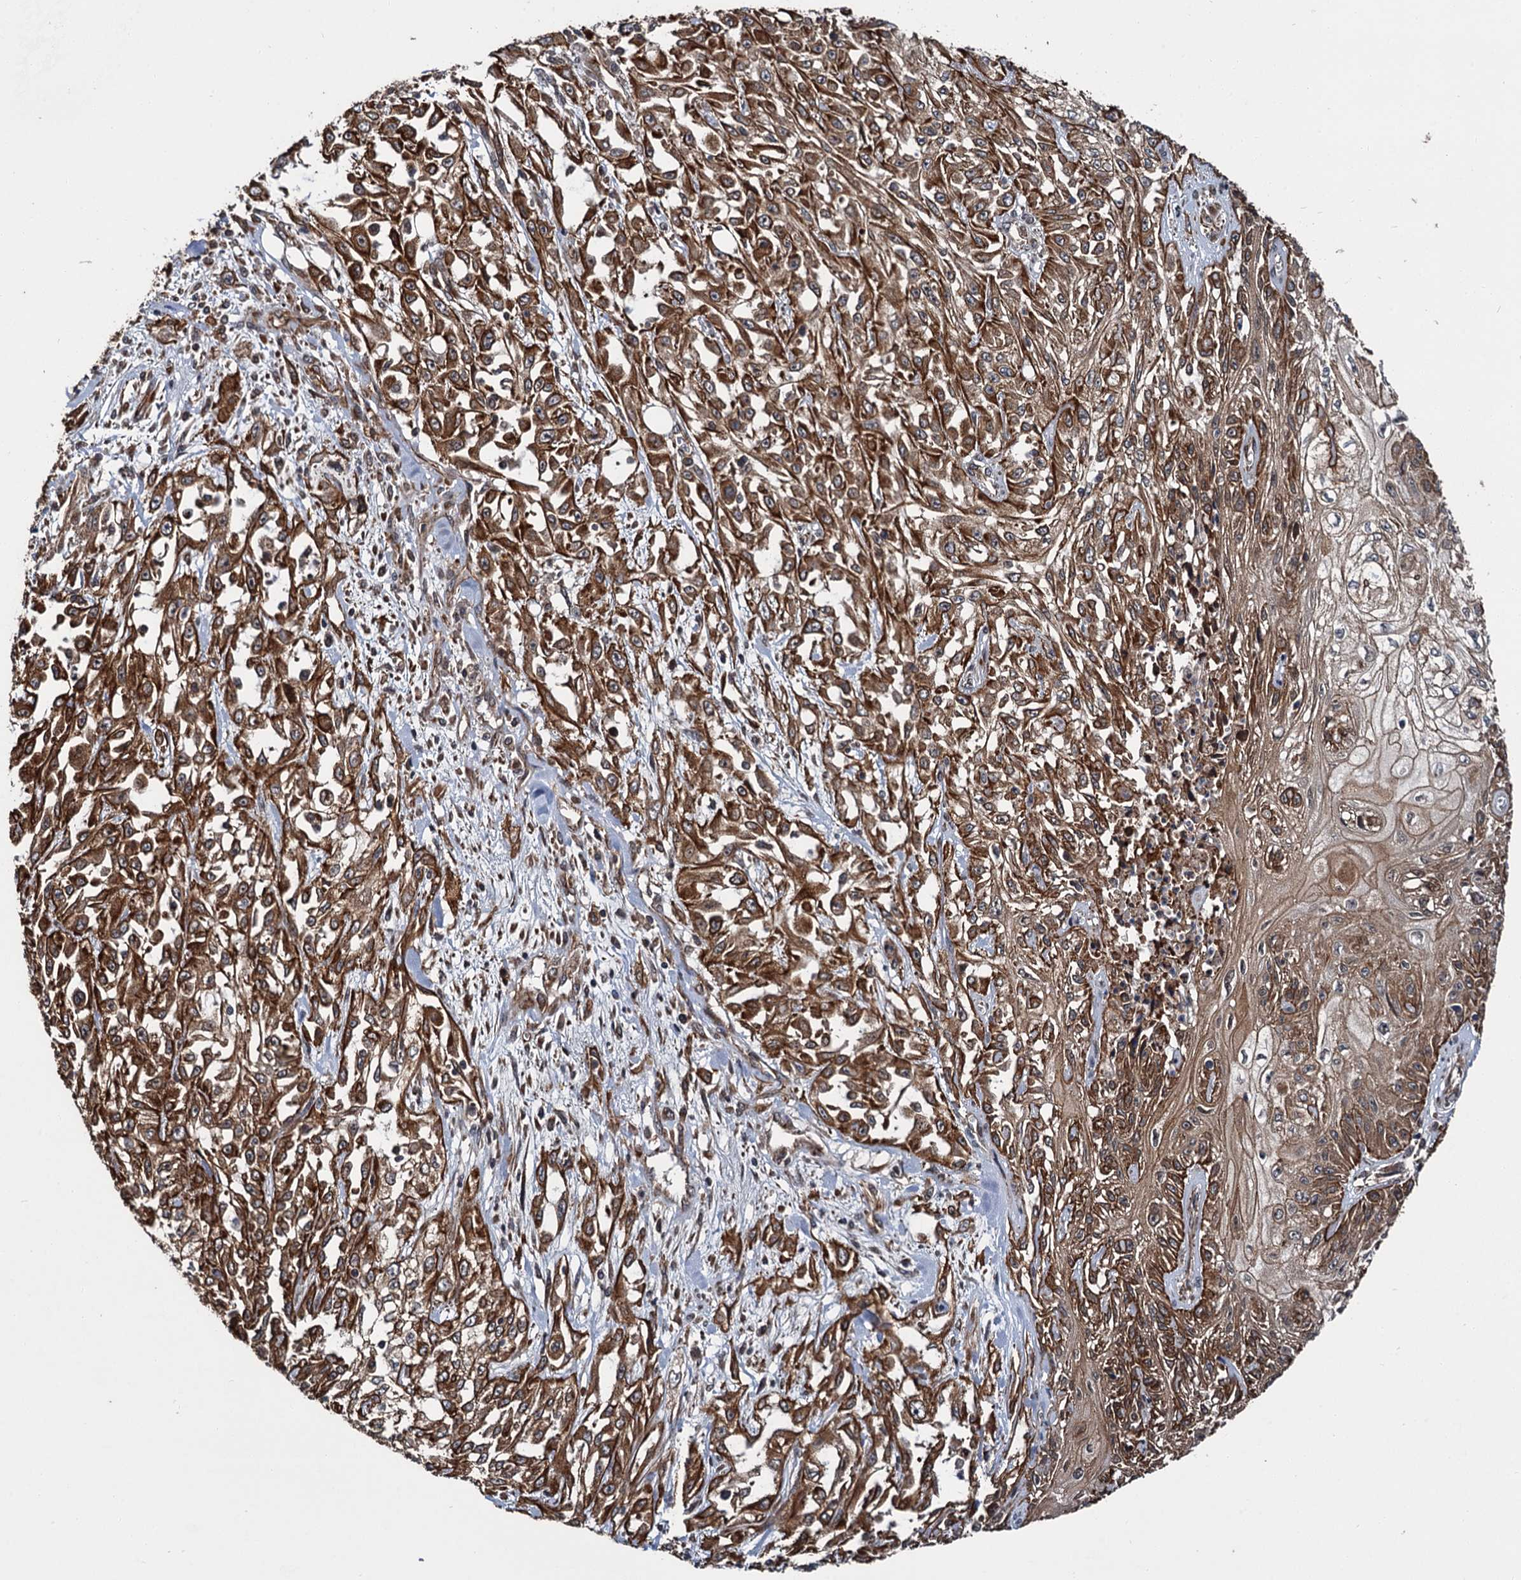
{"staining": {"intensity": "strong", "quantity": ">75%", "location": "cytoplasmic/membranous"}, "tissue": "skin cancer", "cell_type": "Tumor cells", "image_type": "cancer", "snomed": [{"axis": "morphology", "description": "Squamous cell carcinoma, NOS"}, {"axis": "morphology", "description": "Squamous cell carcinoma, metastatic, NOS"}, {"axis": "topography", "description": "Skin"}, {"axis": "topography", "description": "Lymph node"}], "caption": "Skin cancer (metastatic squamous cell carcinoma) was stained to show a protein in brown. There is high levels of strong cytoplasmic/membranous positivity in about >75% of tumor cells.", "gene": "ZFYVE19", "patient": {"sex": "male", "age": 75}}